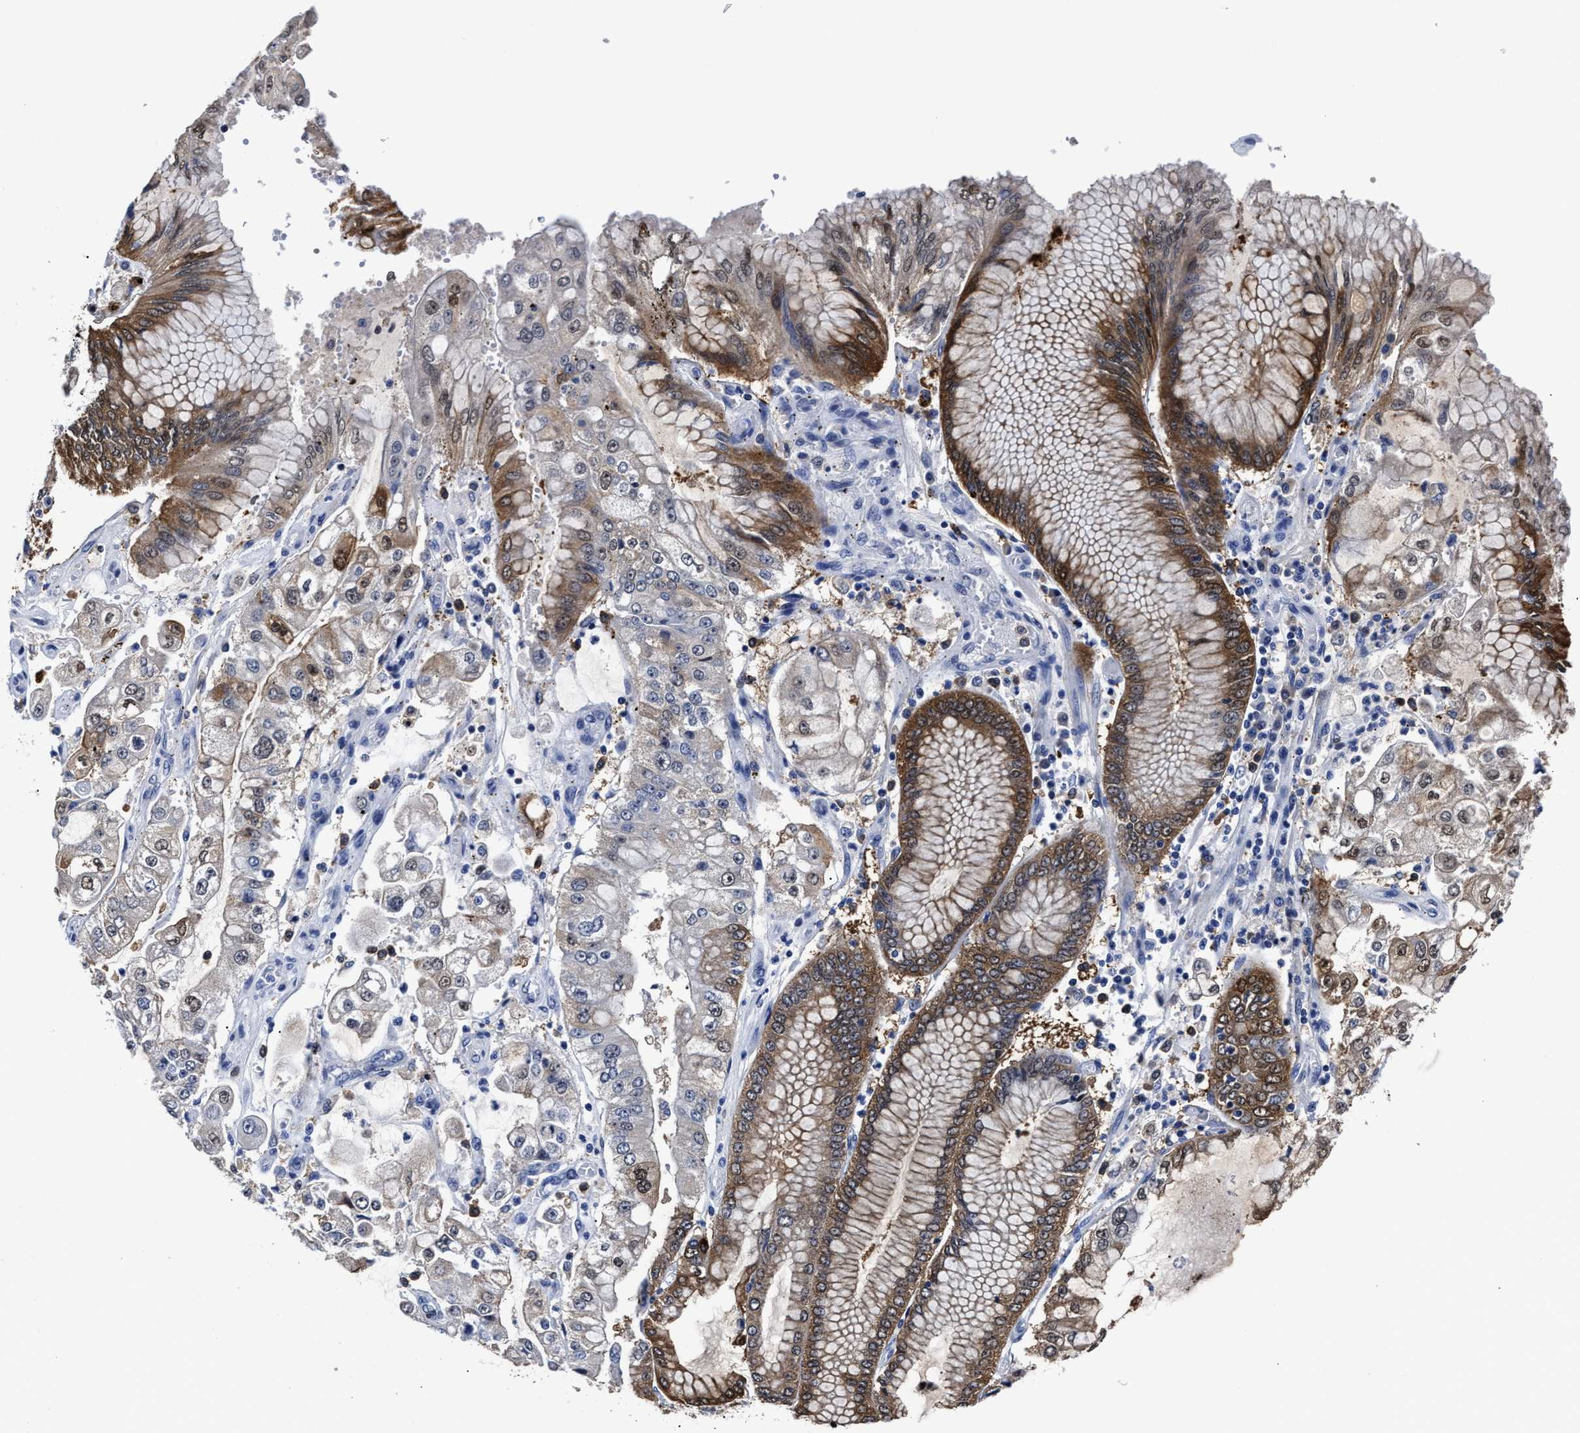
{"staining": {"intensity": "moderate", "quantity": "<25%", "location": "cytoplasmic/membranous"}, "tissue": "stomach cancer", "cell_type": "Tumor cells", "image_type": "cancer", "snomed": [{"axis": "morphology", "description": "Adenocarcinoma, NOS"}, {"axis": "topography", "description": "Stomach"}], "caption": "Protein staining reveals moderate cytoplasmic/membranous staining in approximately <25% of tumor cells in stomach cancer.", "gene": "PRPF4B", "patient": {"sex": "male", "age": 76}}